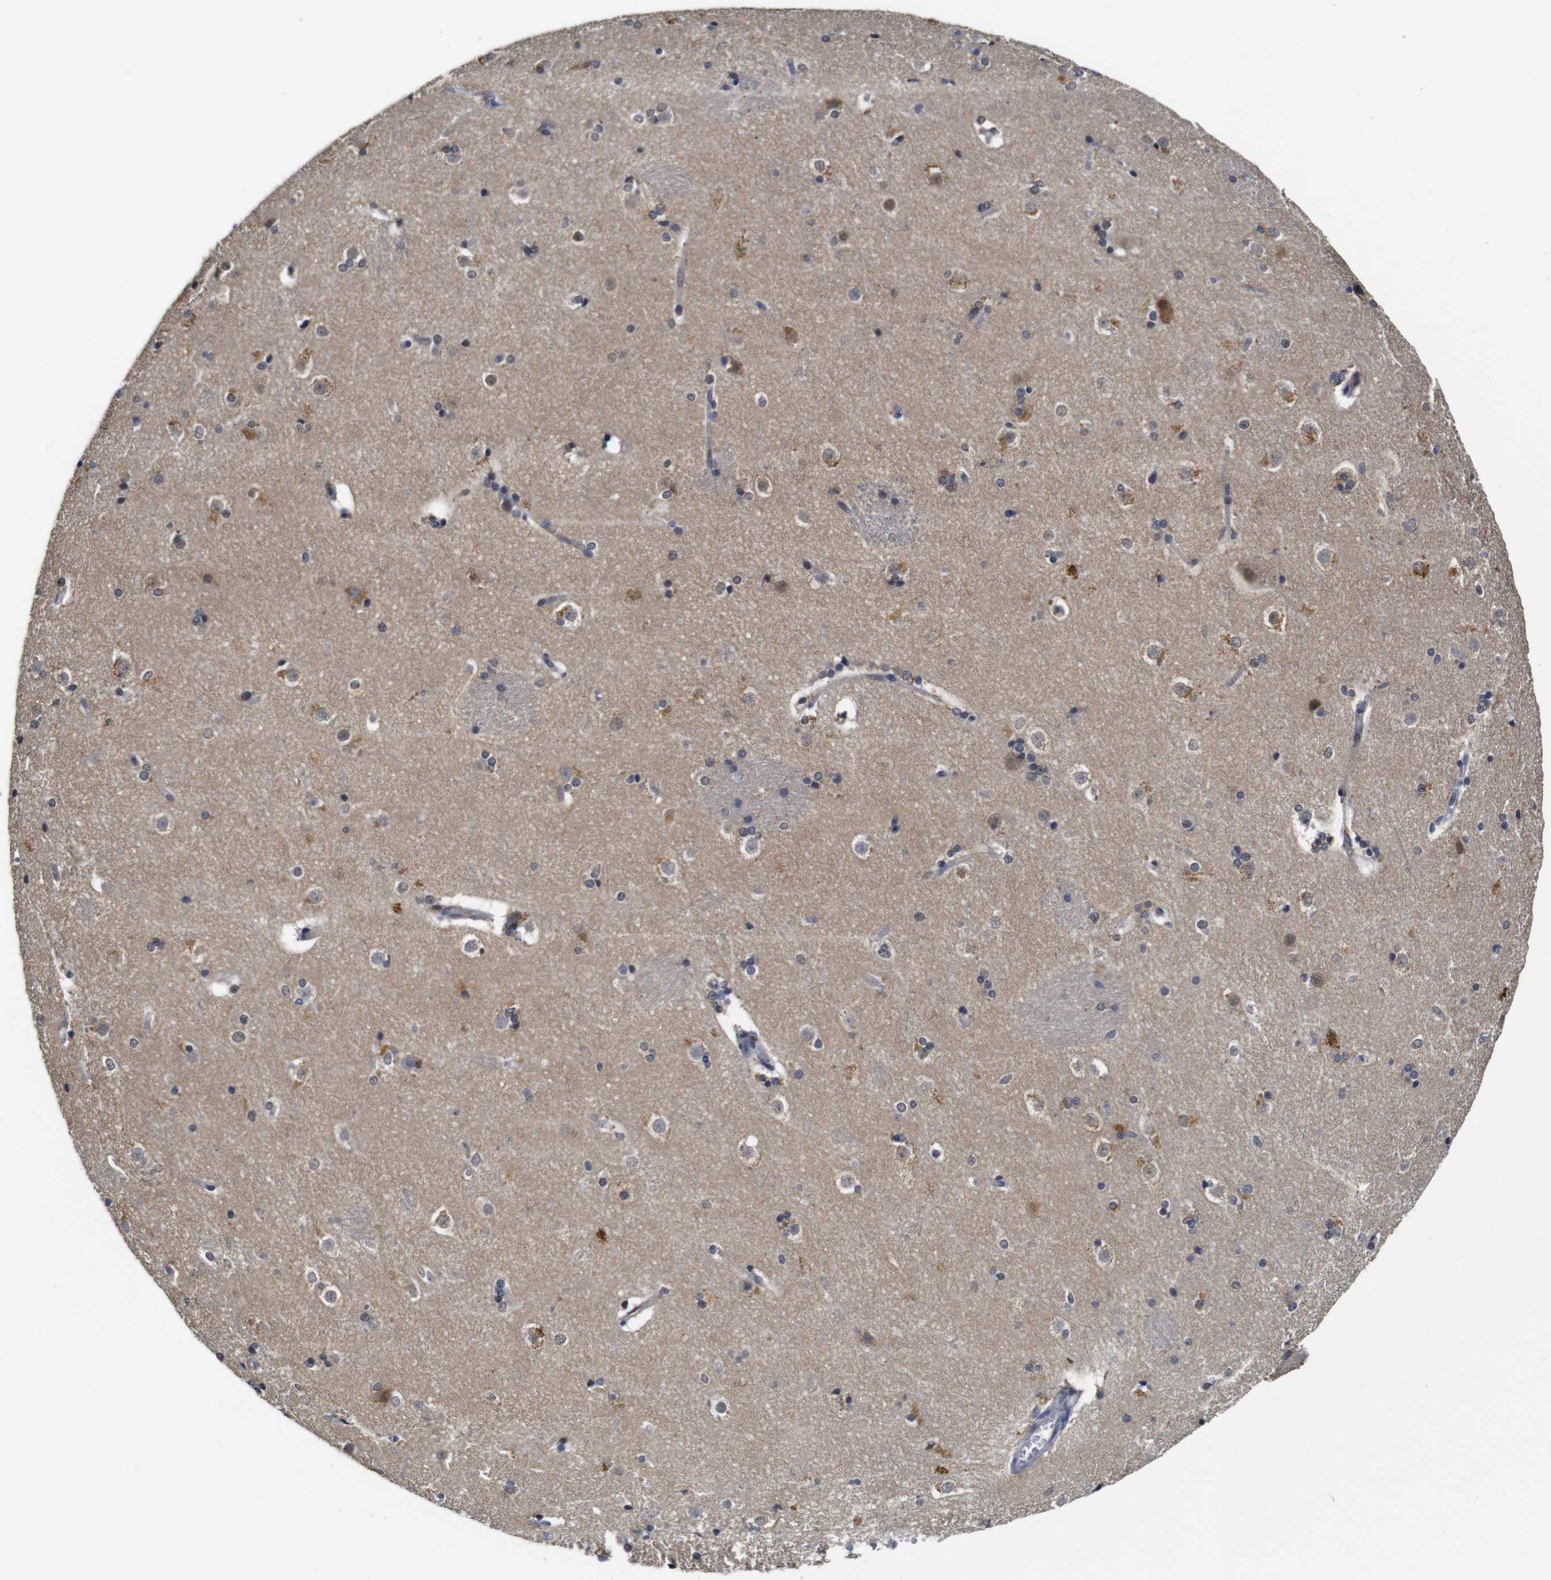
{"staining": {"intensity": "moderate", "quantity": "<25%", "location": "cytoplasmic/membranous"}, "tissue": "caudate", "cell_type": "Glial cells", "image_type": "normal", "snomed": [{"axis": "morphology", "description": "Normal tissue, NOS"}, {"axis": "topography", "description": "Lateral ventricle wall"}], "caption": "Brown immunohistochemical staining in normal human caudate exhibits moderate cytoplasmic/membranous expression in approximately <25% of glial cells.", "gene": "NTRK3", "patient": {"sex": "female", "age": 19}}